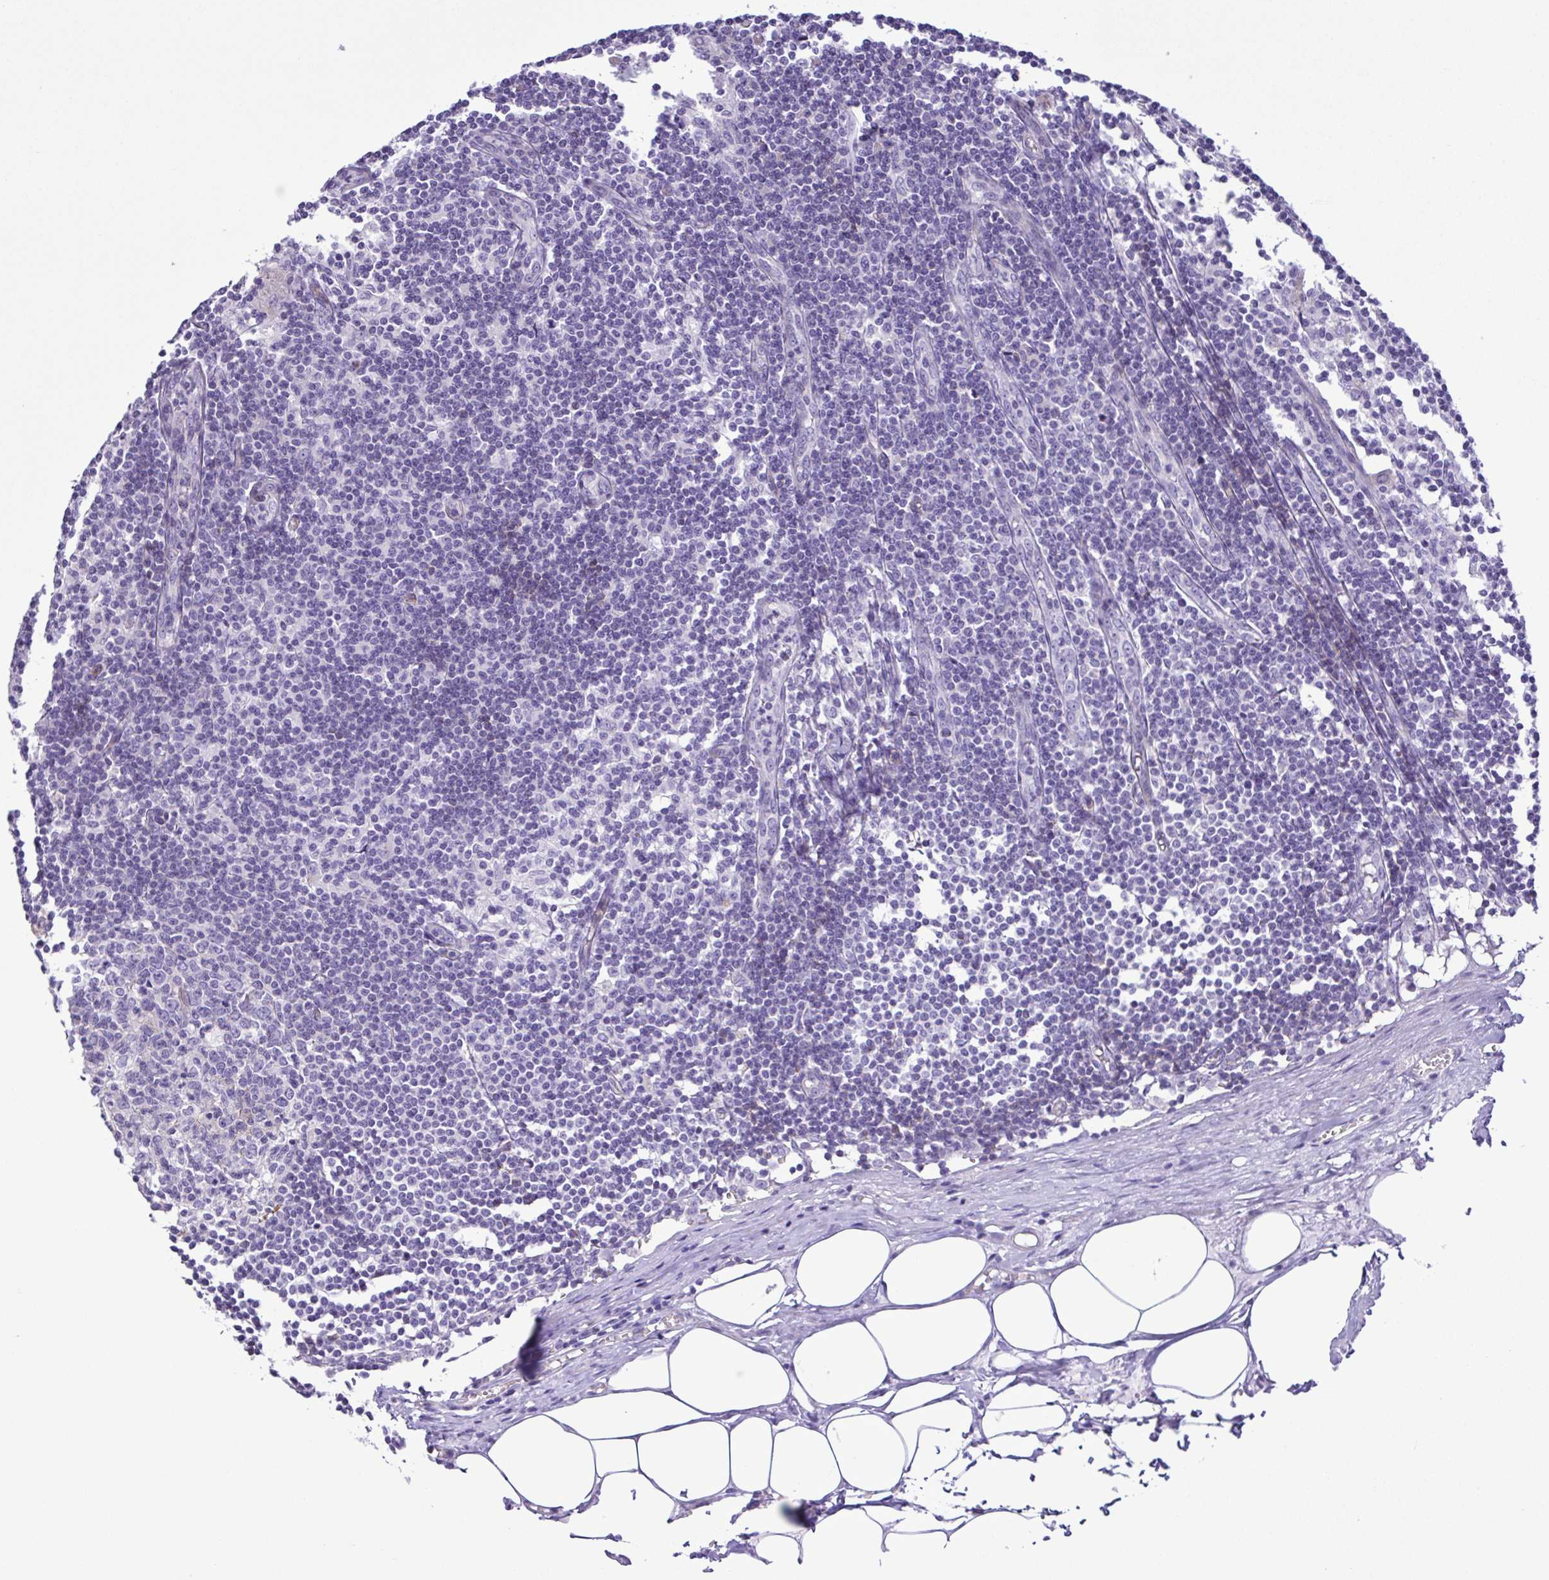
{"staining": {"intensity": "negative", "quantity": "none", "location": "none"}, "tissue": "lymph node", "cell_type": "Germinal center cells", "image_type": "normal", "snomed": [{"axis": "morphology", "description": "Normal tissue, NOS"}, {"axis": "topography", "description": "Lymph node"}], "caption": "Germinal center cells show no significant protein expression in normal lymph node.", "gene": "FLT1", "patient": {"sex": "female", "age": 69}}